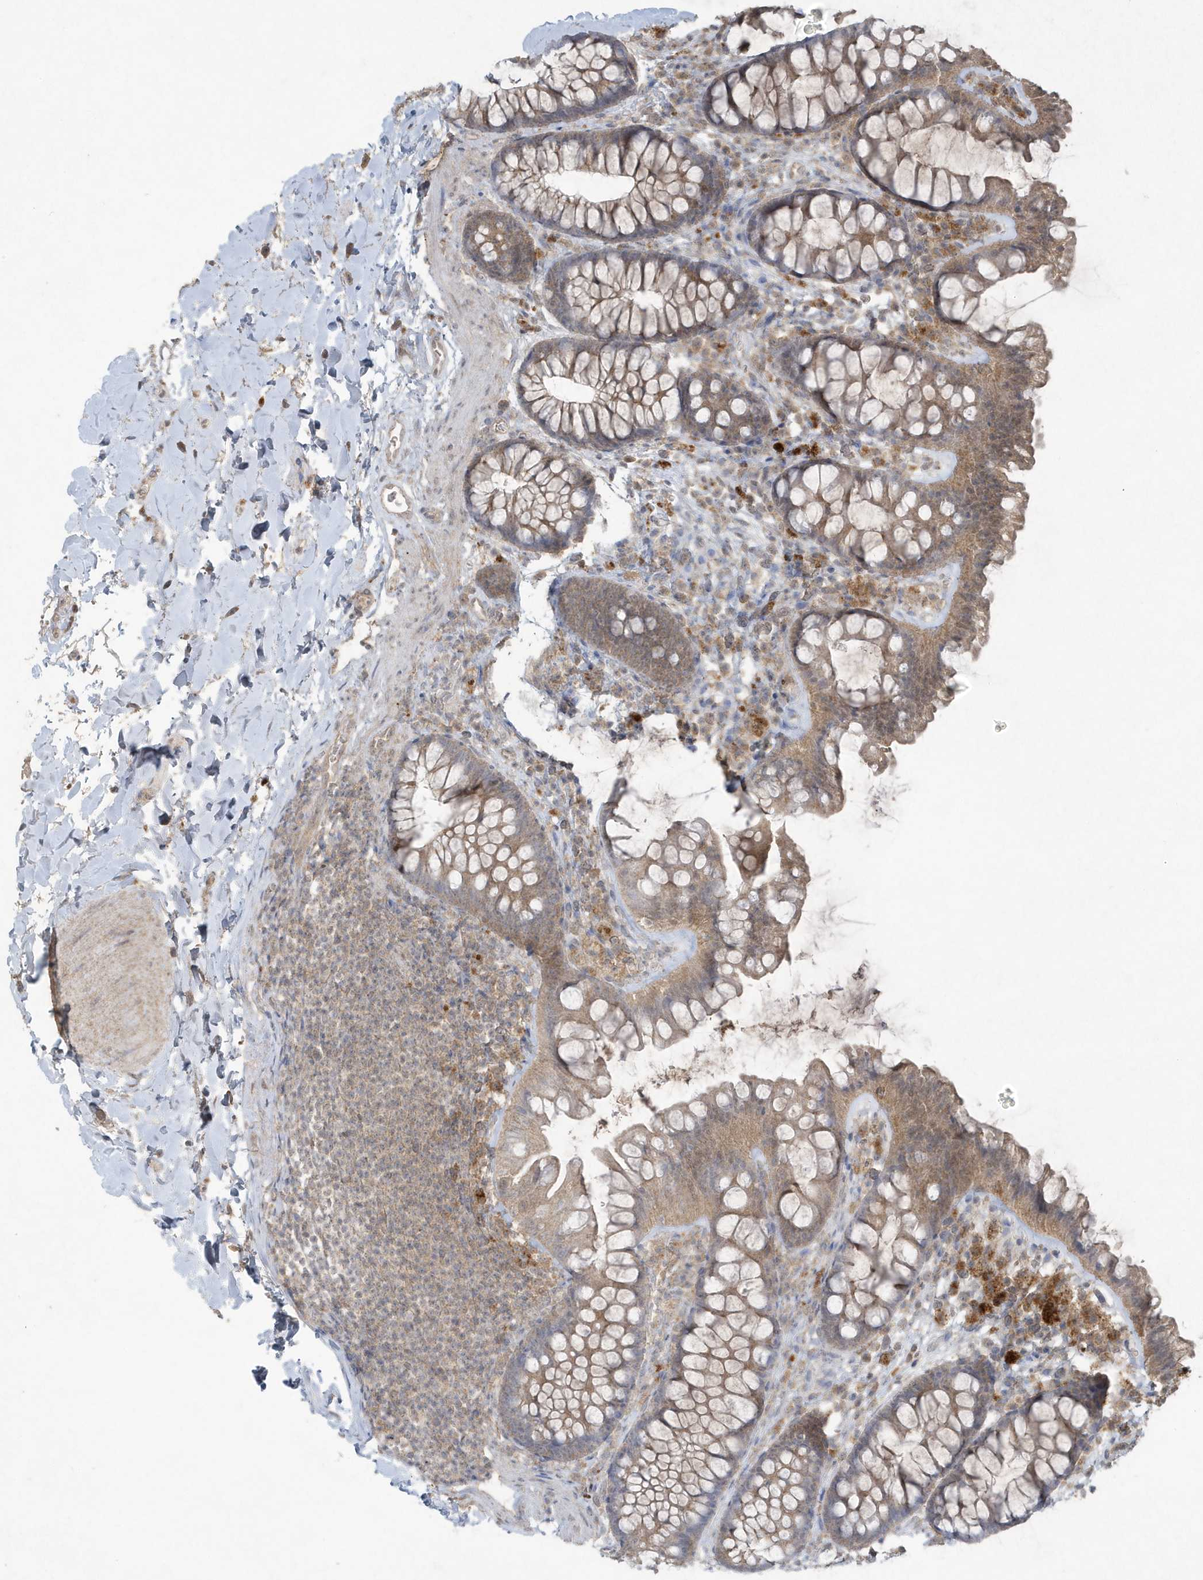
{"staining": {"intensity": "weak", "quantity": ">75%", "location": "cytoplasmic/membranous"}, "tissue": "colon", "cell_type": "Endothelial cells", "image_type": "normal", "snomed": [{"axis": "morphology", "description": "Normal tissue, NOS"}, {"axis": "topography", "description": "Colon"}], "caption": "This is an image of IHC staining of unremarkable colon, which shows weak staining in the cytoplasmic/membranous of endothelial cells.", "gene": "C1RL", "patient": {"sex": "female", "age": 62}}